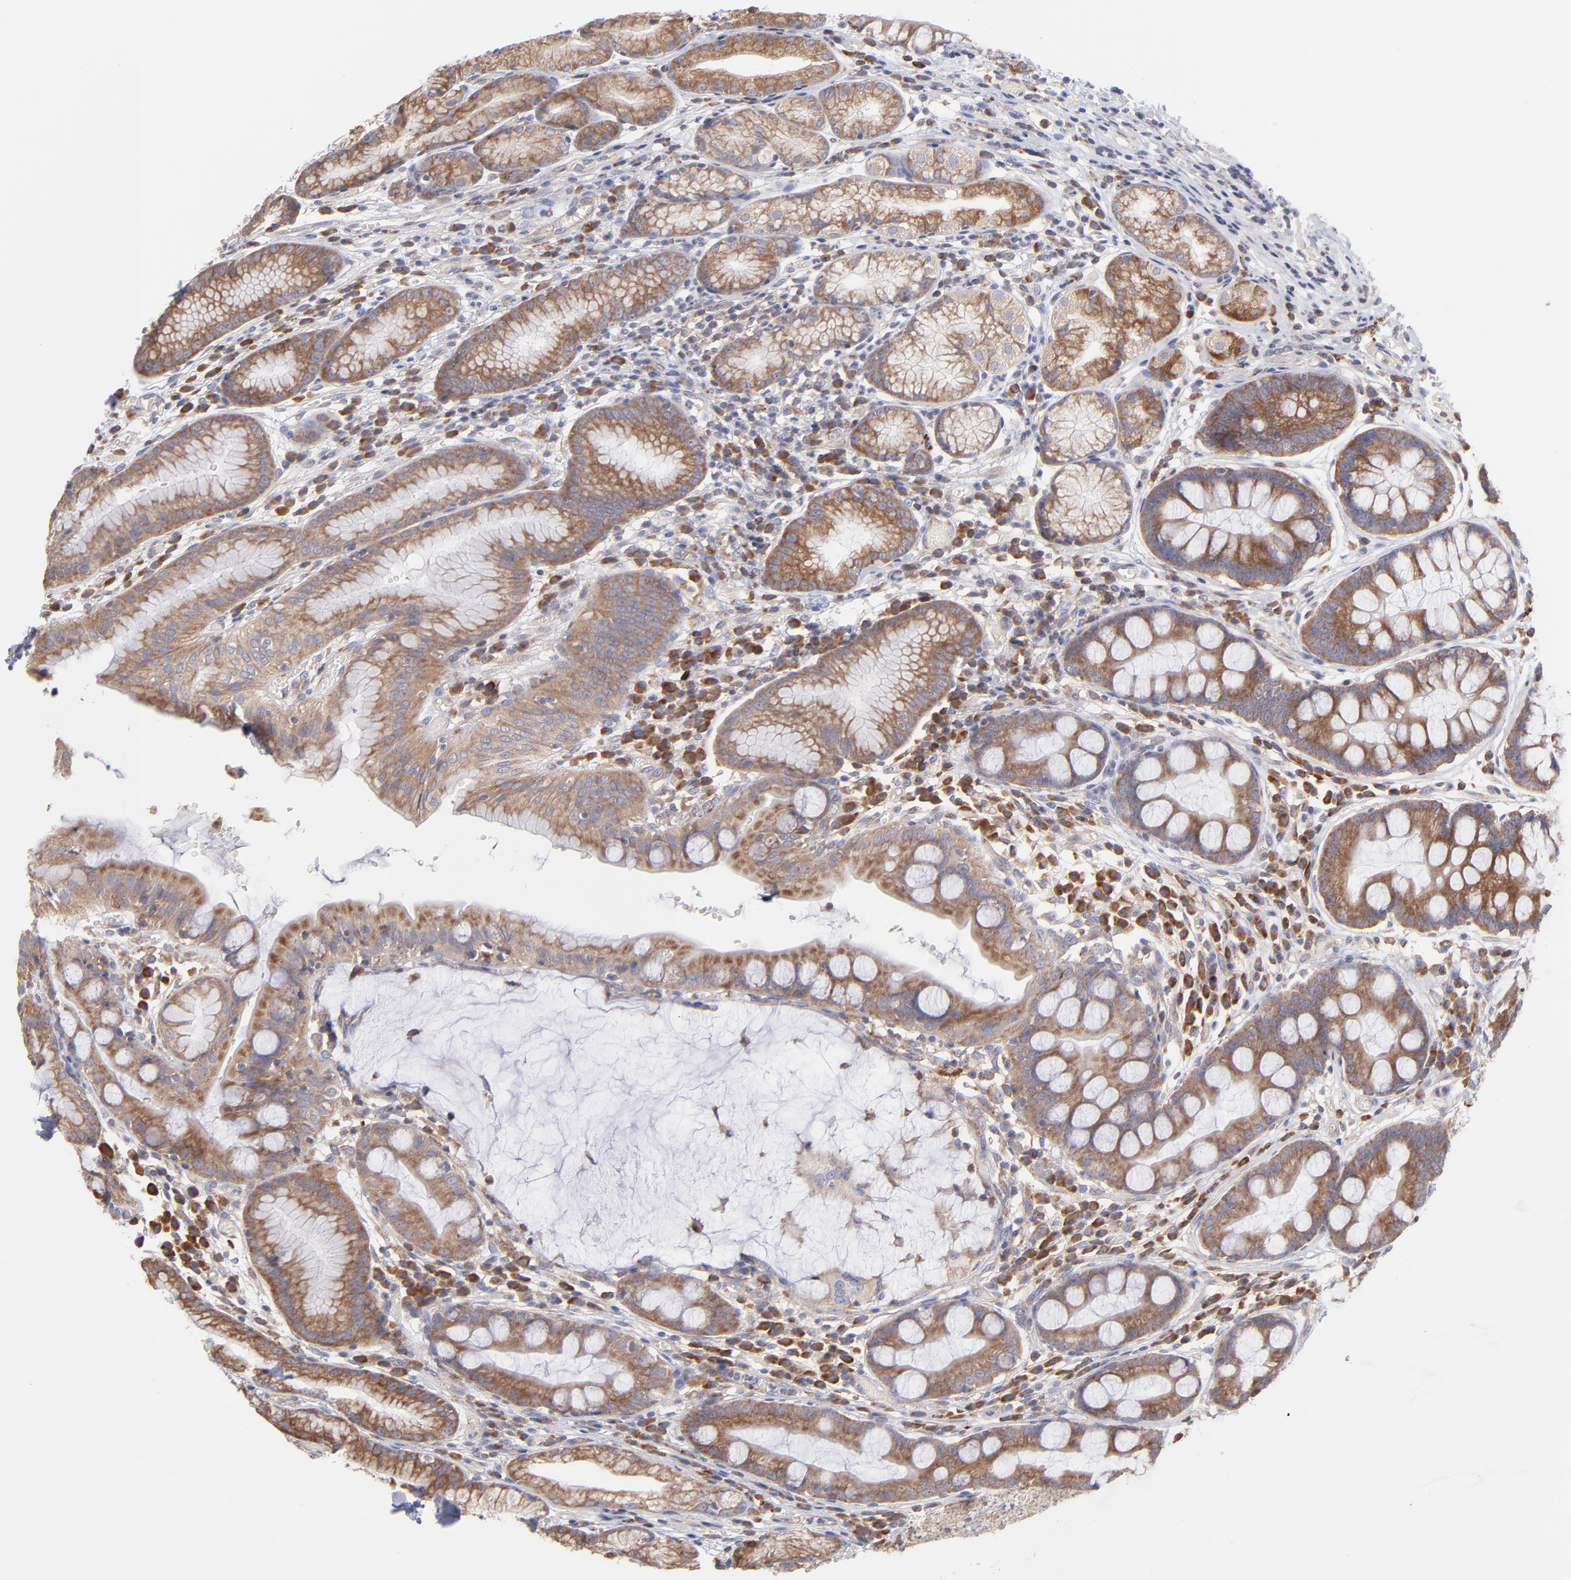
{"staining": {"intensity": "moderate", "quantity": "25%-75%", "location": "cytoplasmic/membranous"}, "tissue": "stomach", "cell_type": "Glandular cells", "image_type": "normal", "snomed": [{"axis": "morphology", "description": "Normal tissue, NOS"}, {"axis": "morphology", "description": "Inflammation, NOS"}, {"axis": "topography", "description": "Stomach, lower"}], "caption": "Protein analysis of benign stomach displays moderate cytoplasmic/membranous staining in approximately 25%-75% of glandular cells.", "gene": "RPLP0", "patient": {"sex": "male", "age": 59}}